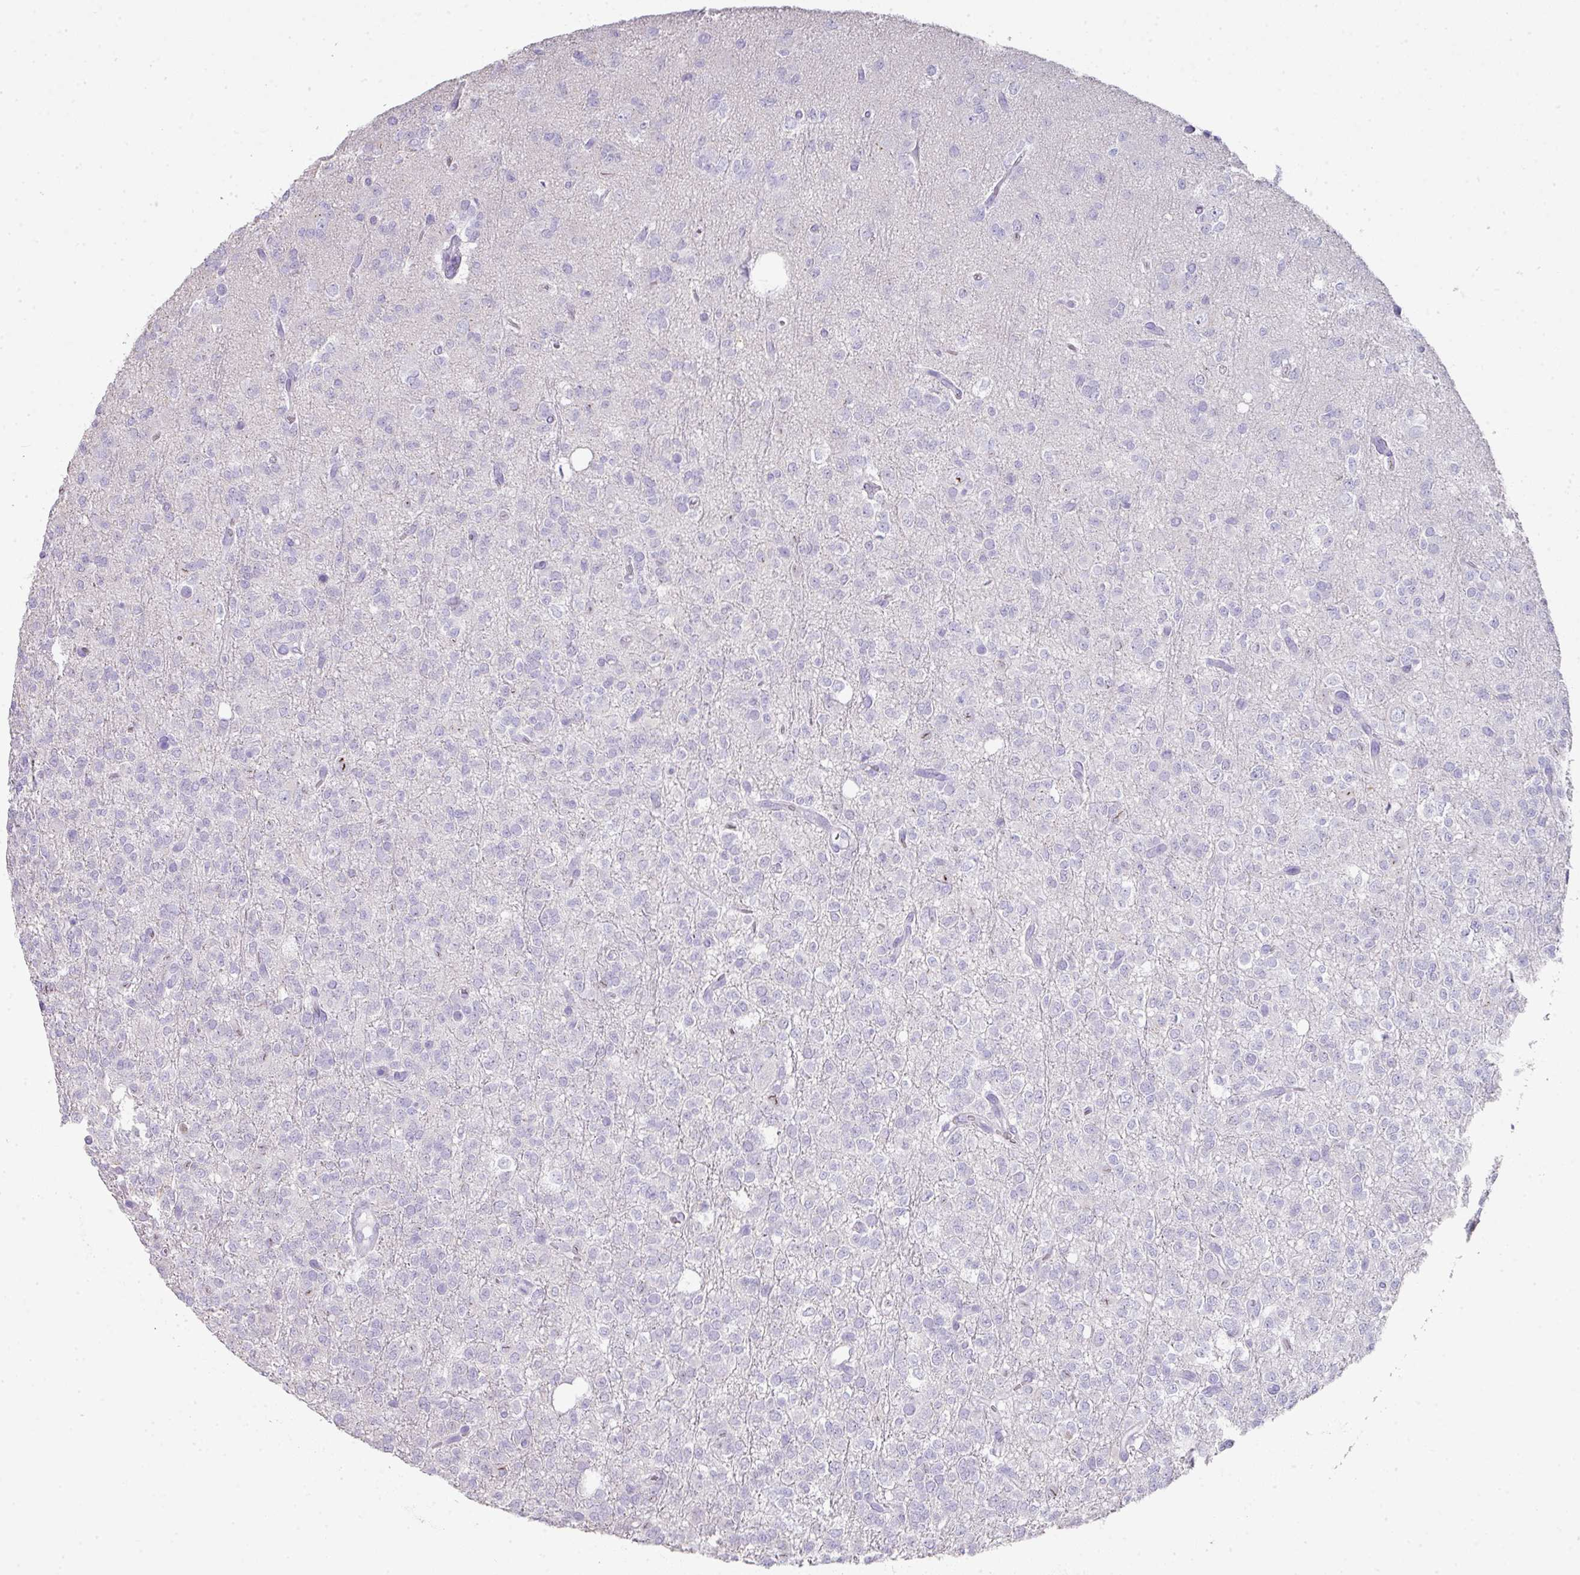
{"staining": {"intensity": "negative", "quantity": "none", "location": "none"}, "tissue": "glioma", "cell_type": "Tumor cells", "image_type": "cancer", "snomed": [{"axis": "morphology", "description": "Glioma, malignant, Low grade"}, {"axis": "topography", "description": "Brain"}], "caption": "Tumor cells are negative for protein expression in human malignant glioma (low-grade).", "gene": "GLI4", "patient": {"sex": "female", "age": 33}}